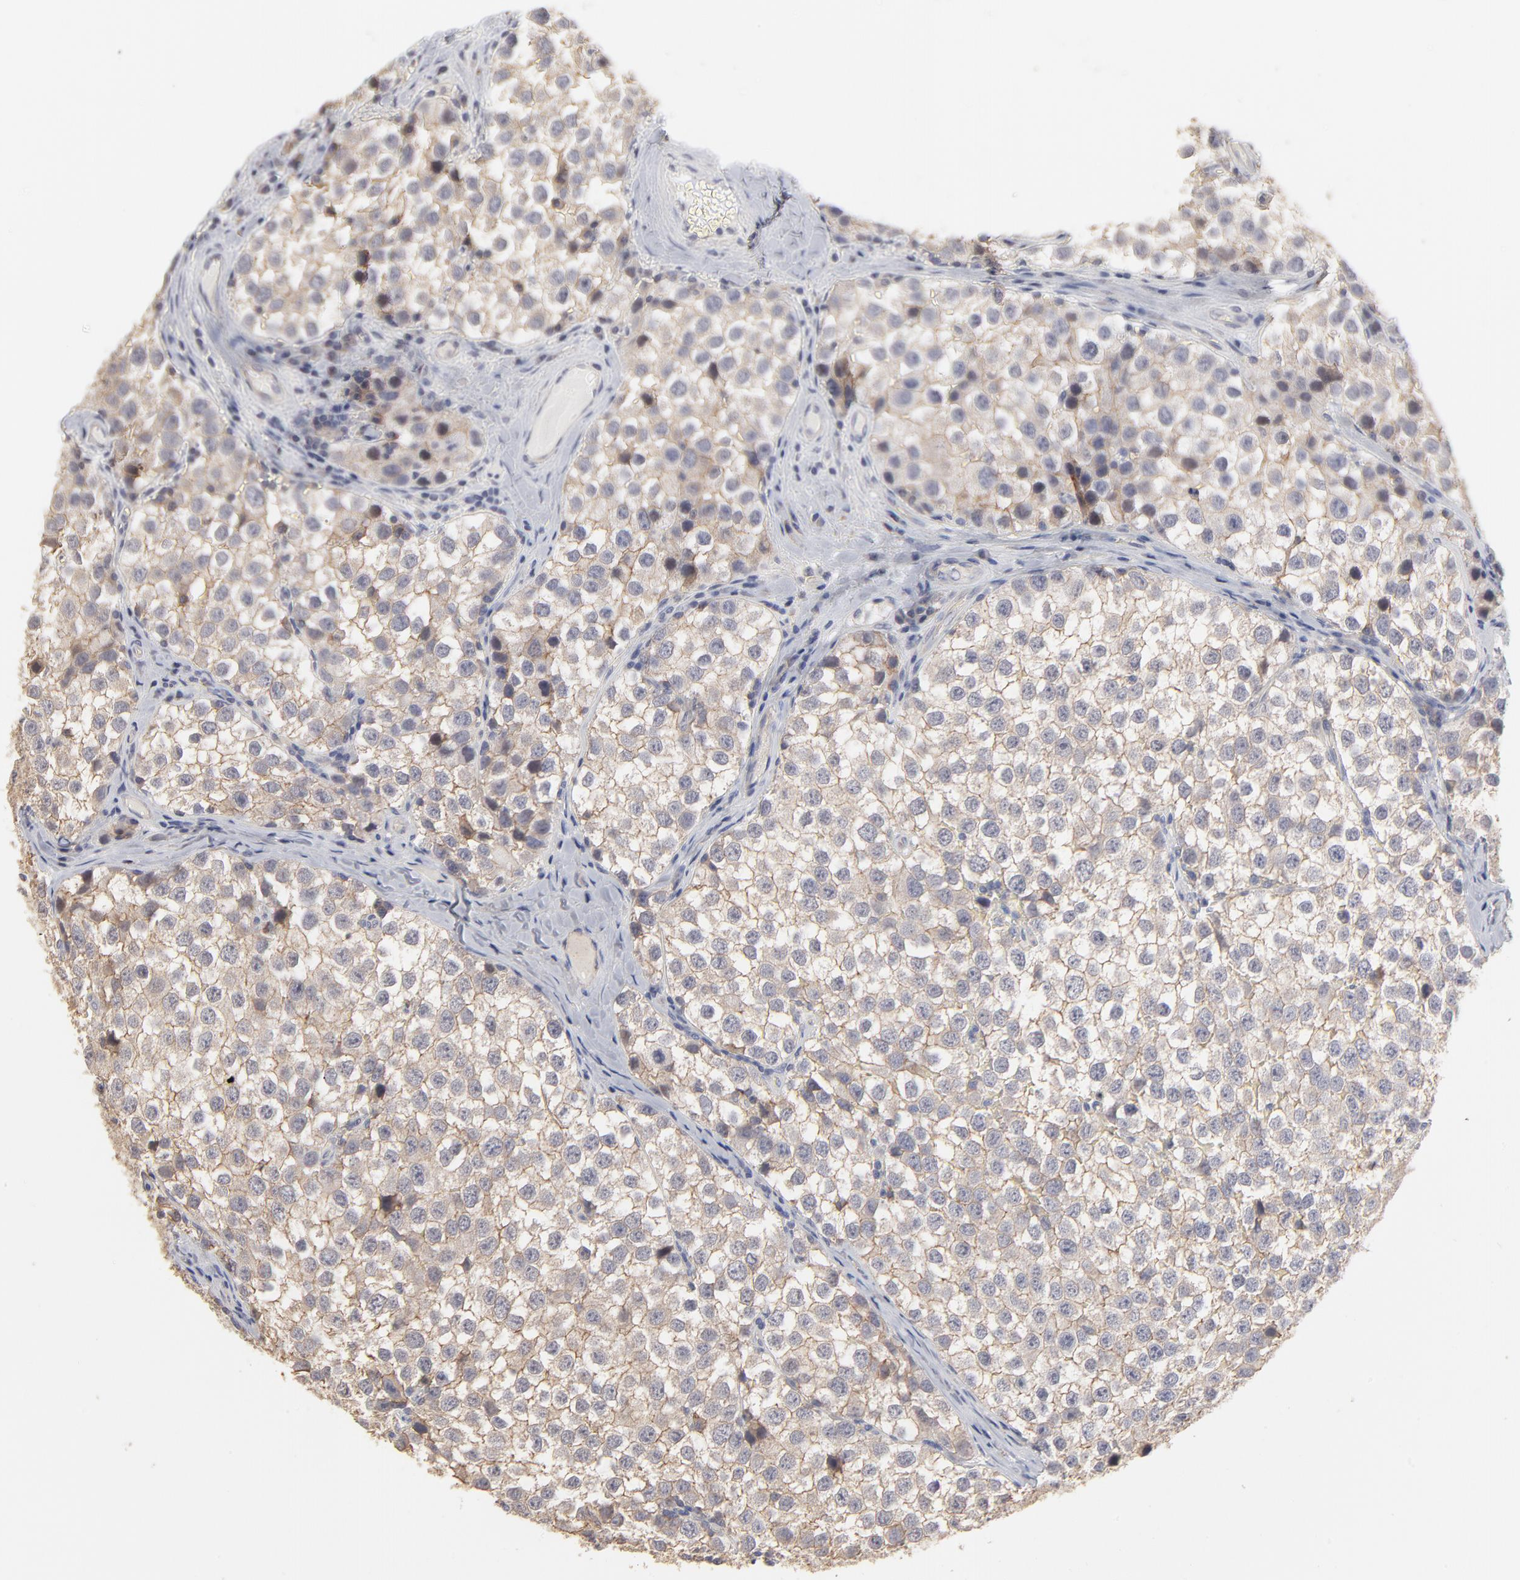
{"staining": {"intensity": "moderate", "quantity": ">75%", "location": "cytoplasmic/membranous"}, "tissue": "testis cancer", "cell_type": "Tumor cells", "image_type": "cancer", "snomed": [{"axis": "morphology", "description": "Seminoma, NOS"}, {"axis": "topography", "description": "Testis"}], "caption": "High-power microscopy captured an immunohistochemistry histopathology image of testis cancer, revealing moderate cytoplasmic/membranous expression in approximately >75% of tumor cells.", "gene": "SLC16A1", "patient": {"sex": "male", "age": 39}}